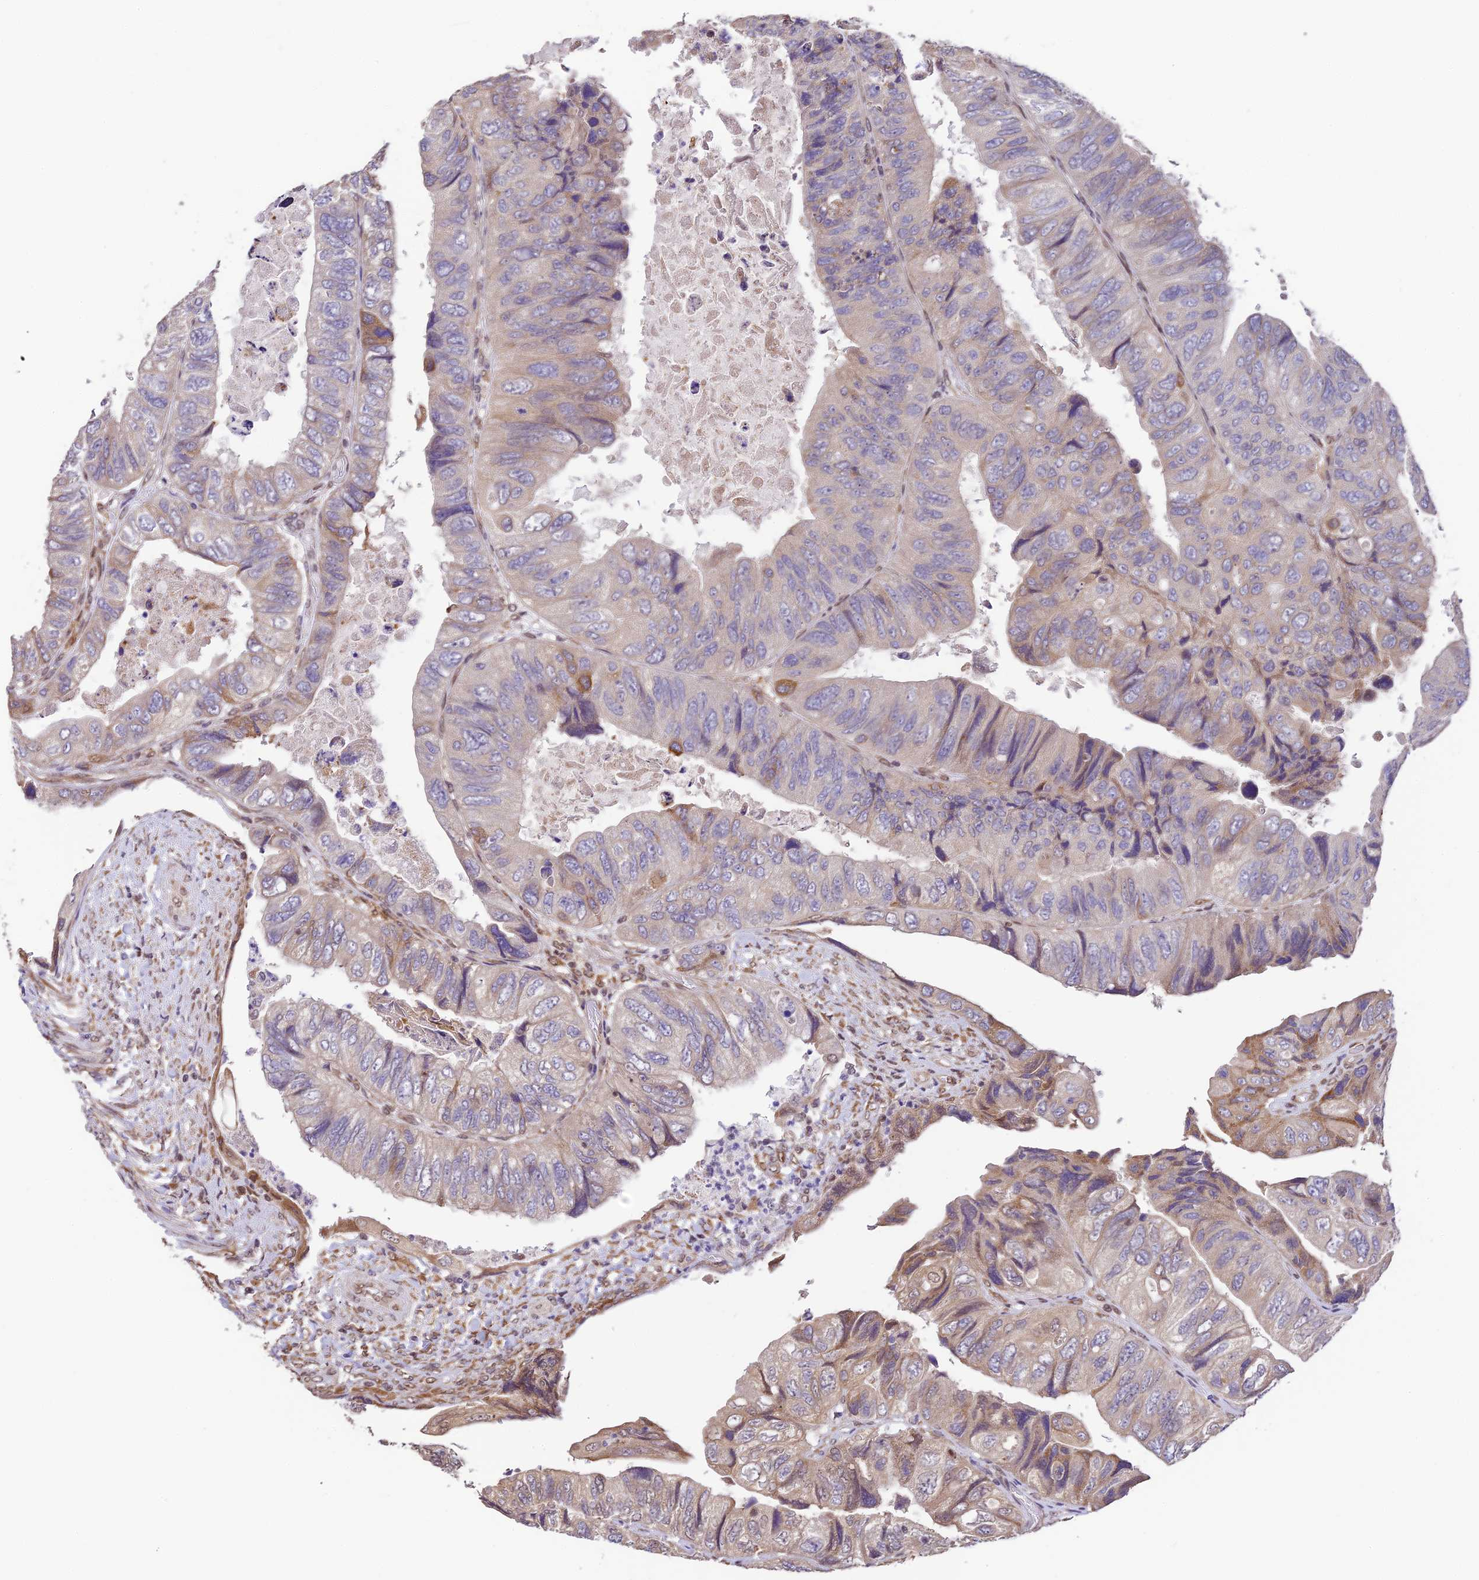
{"staining": {"intensity": "moderate", "quantity": "<25%", "location": "cytoplasmic/membranous"}, "tissue": "colorectal cancer", "cell_type": "Tumor cells", "image_type": "cancer", "snomed": [{"axis": "morphology", "description": "Adenocarcinoma, NOS"}, {"axis": "topography", "description": "Rectum"}], "caption": "Tumor cells exhibit moderate cytoplasmic/membranous expression in about <25% of cells in colorectal cancer (adenocarcinoma). The protein is shown in brown color, while the nuclei are stained blue.", "gene": "TRIM22", "patient": {"sex": "male", "age": 63}}